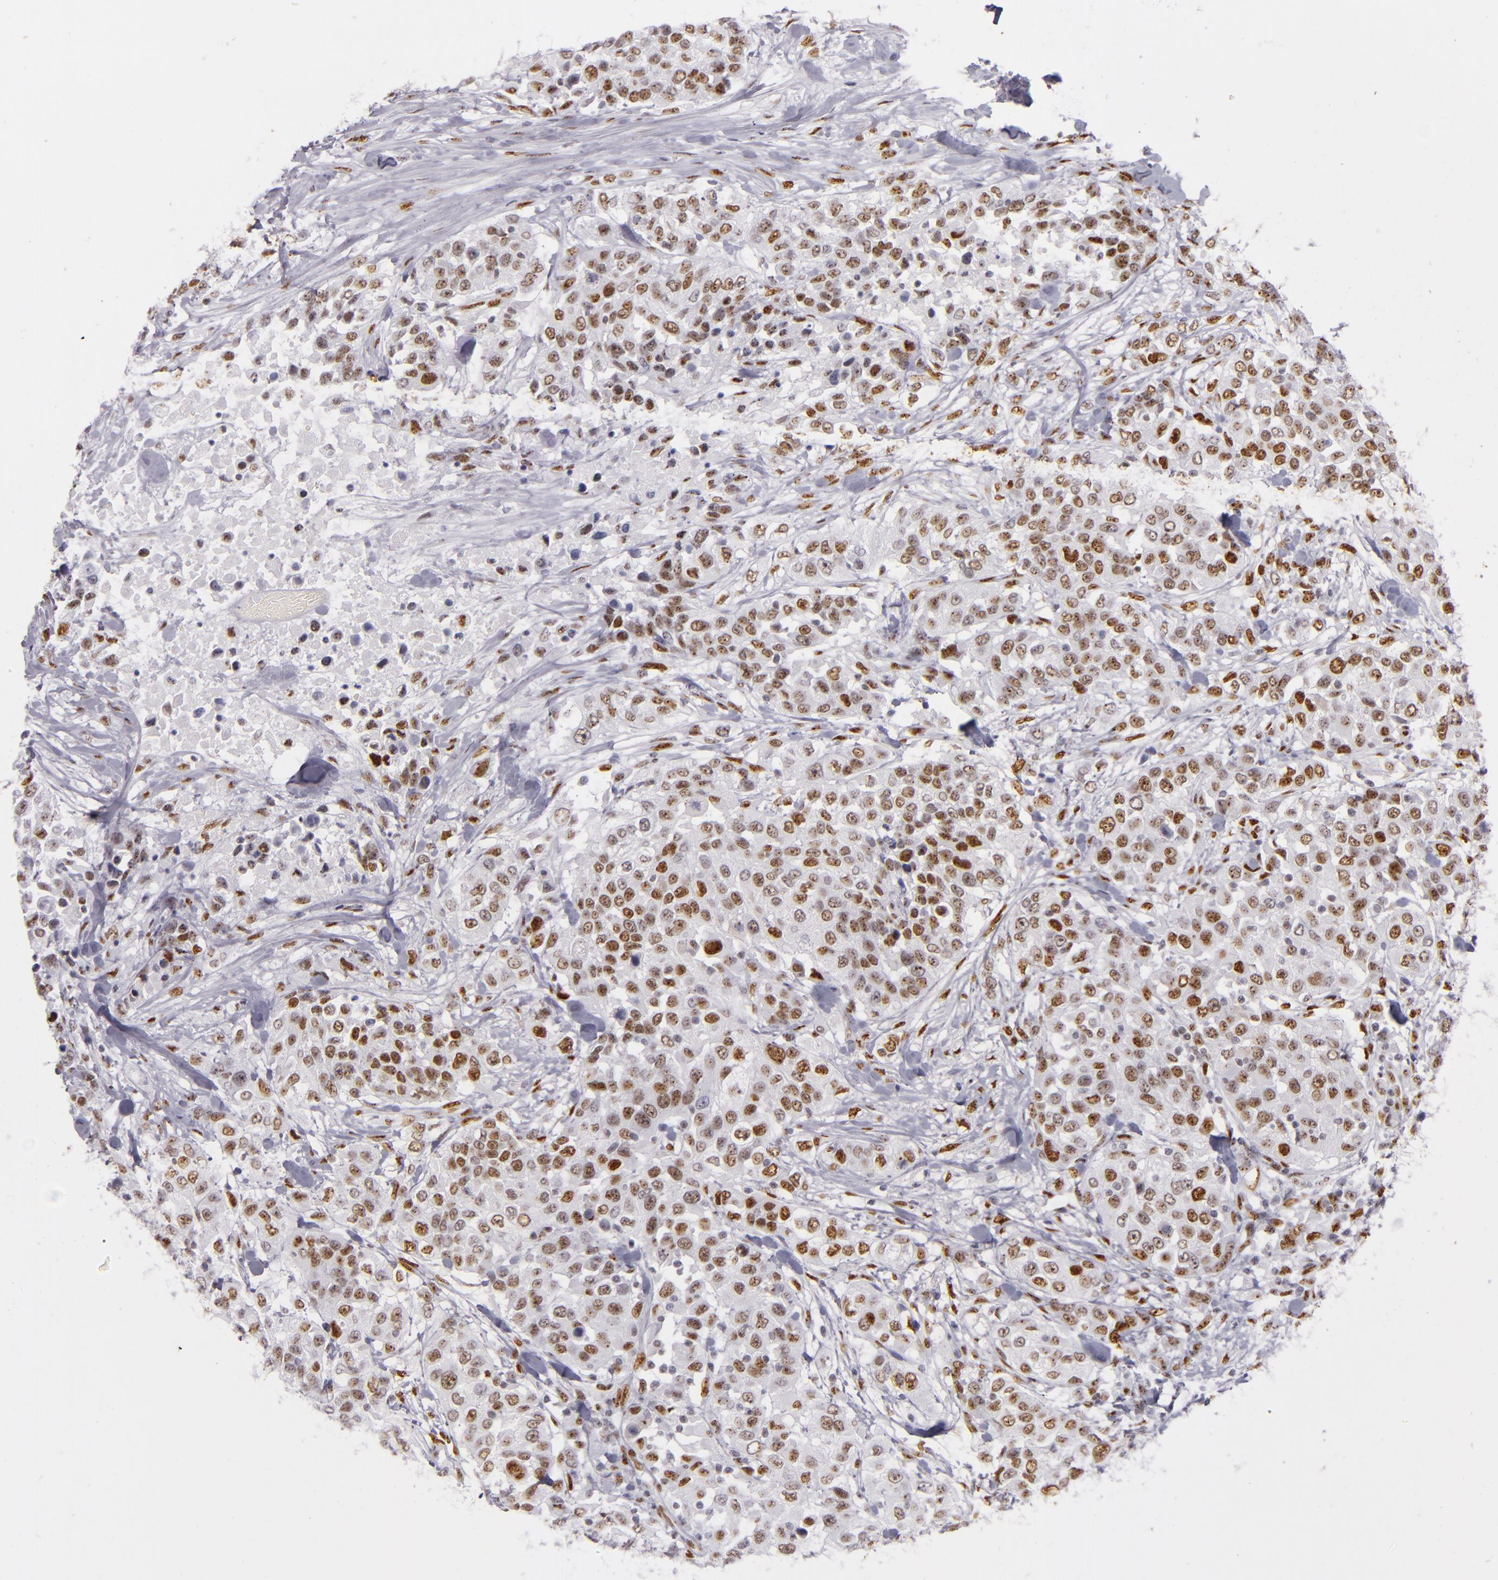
{"staining": {"intensity": "strong", "quantity": ">75%", "location": "nuclear"}, "tissue": "urothelial cancer", "cell_type": "Tumor cells", "image_type": "cancer", "snomed": [{"axis": "morphology", "description": "Urothelial carcinoma, High grade"}, {"axis": "topography", "description": "Urinary bladder"}], "caption": "Urothelial cancer tissue shows strong nuclear positivity in about >75% of tumor cells (DAB IHC with brightfield microscopy, high magnification).", "gene": "TOP3A", "patient": {"sex": "female", "age": 80}}